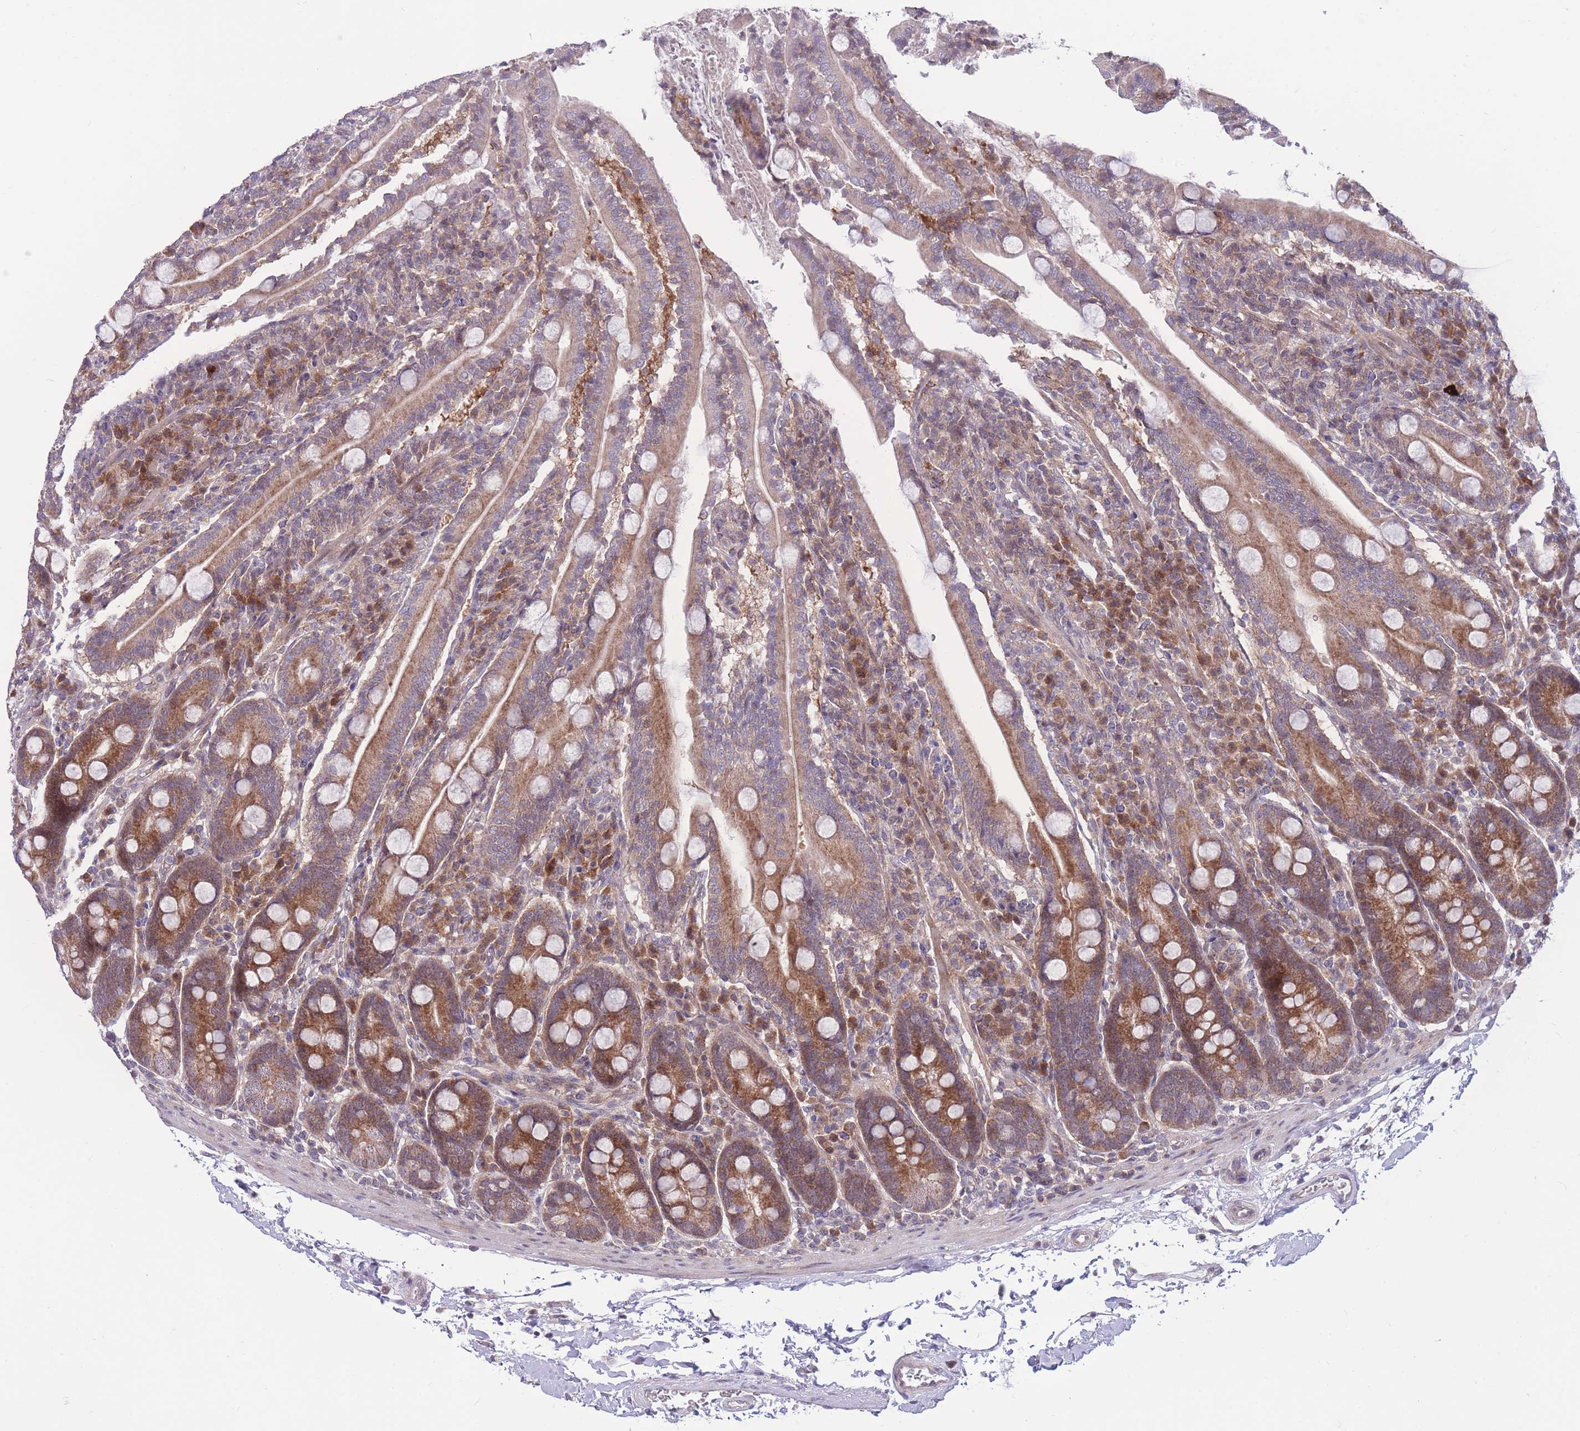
{"staining": {"intensity": "moderate", "quantity": ">75%", "location": "cytoplasmic/membranous"}, "tissue": "duodenum", "cell_type": "Glandular cells", "image_type": "normal", "snomed": [{"axis": "morphology", "description": "Normal tissue, NOS"}, {"axis": "topography", "description": "Duodenum"}], "caption": "This histopathology image exhibits IHC staining of normal human duodenum, with medium moderate cytoplasmic/membranous positivity in about >75% of glandular cells.", "gene": "RIC8A", "patient": {"sex": "male", "age": 35}}